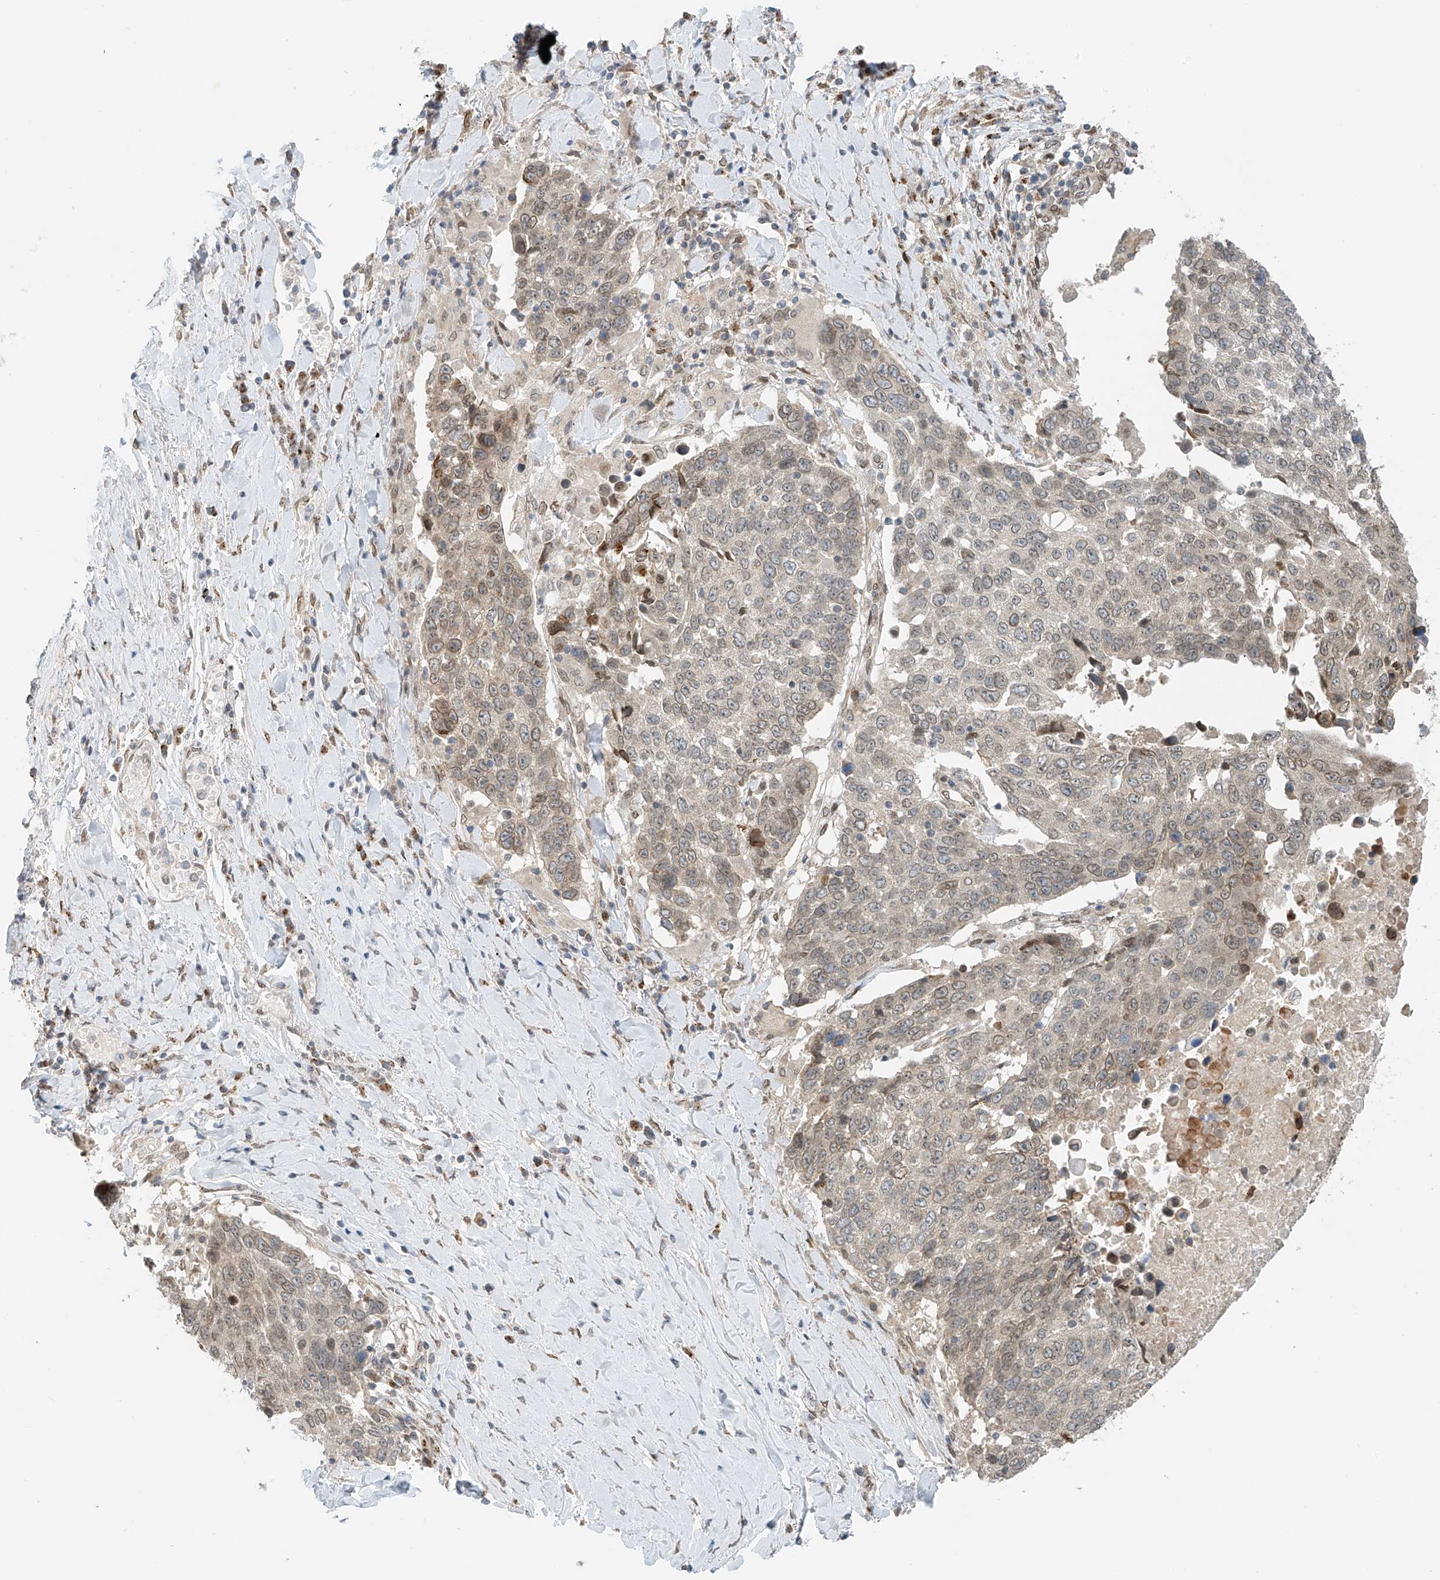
{"staining": {"intensity": "negative", "quantity": "none", "location": "none"}, "tissue": "lung cancer", "cell_type": "Tumor cells", "image_type": "cancer", "snomed": [{"axis": "morphology", "description": "Squamous cell carcinoma, NOS"}, {"axis": "topography", "description": "Lung"}], "caption": "An immunohistochemistry (IHC) histopathology image of lung squamous cell carcinoma is shown. There is no staining in tumor cells of lung squamous cell carcinoma.", "gene": "STARD9", "patient": {"sex": "male", "age": 66}}